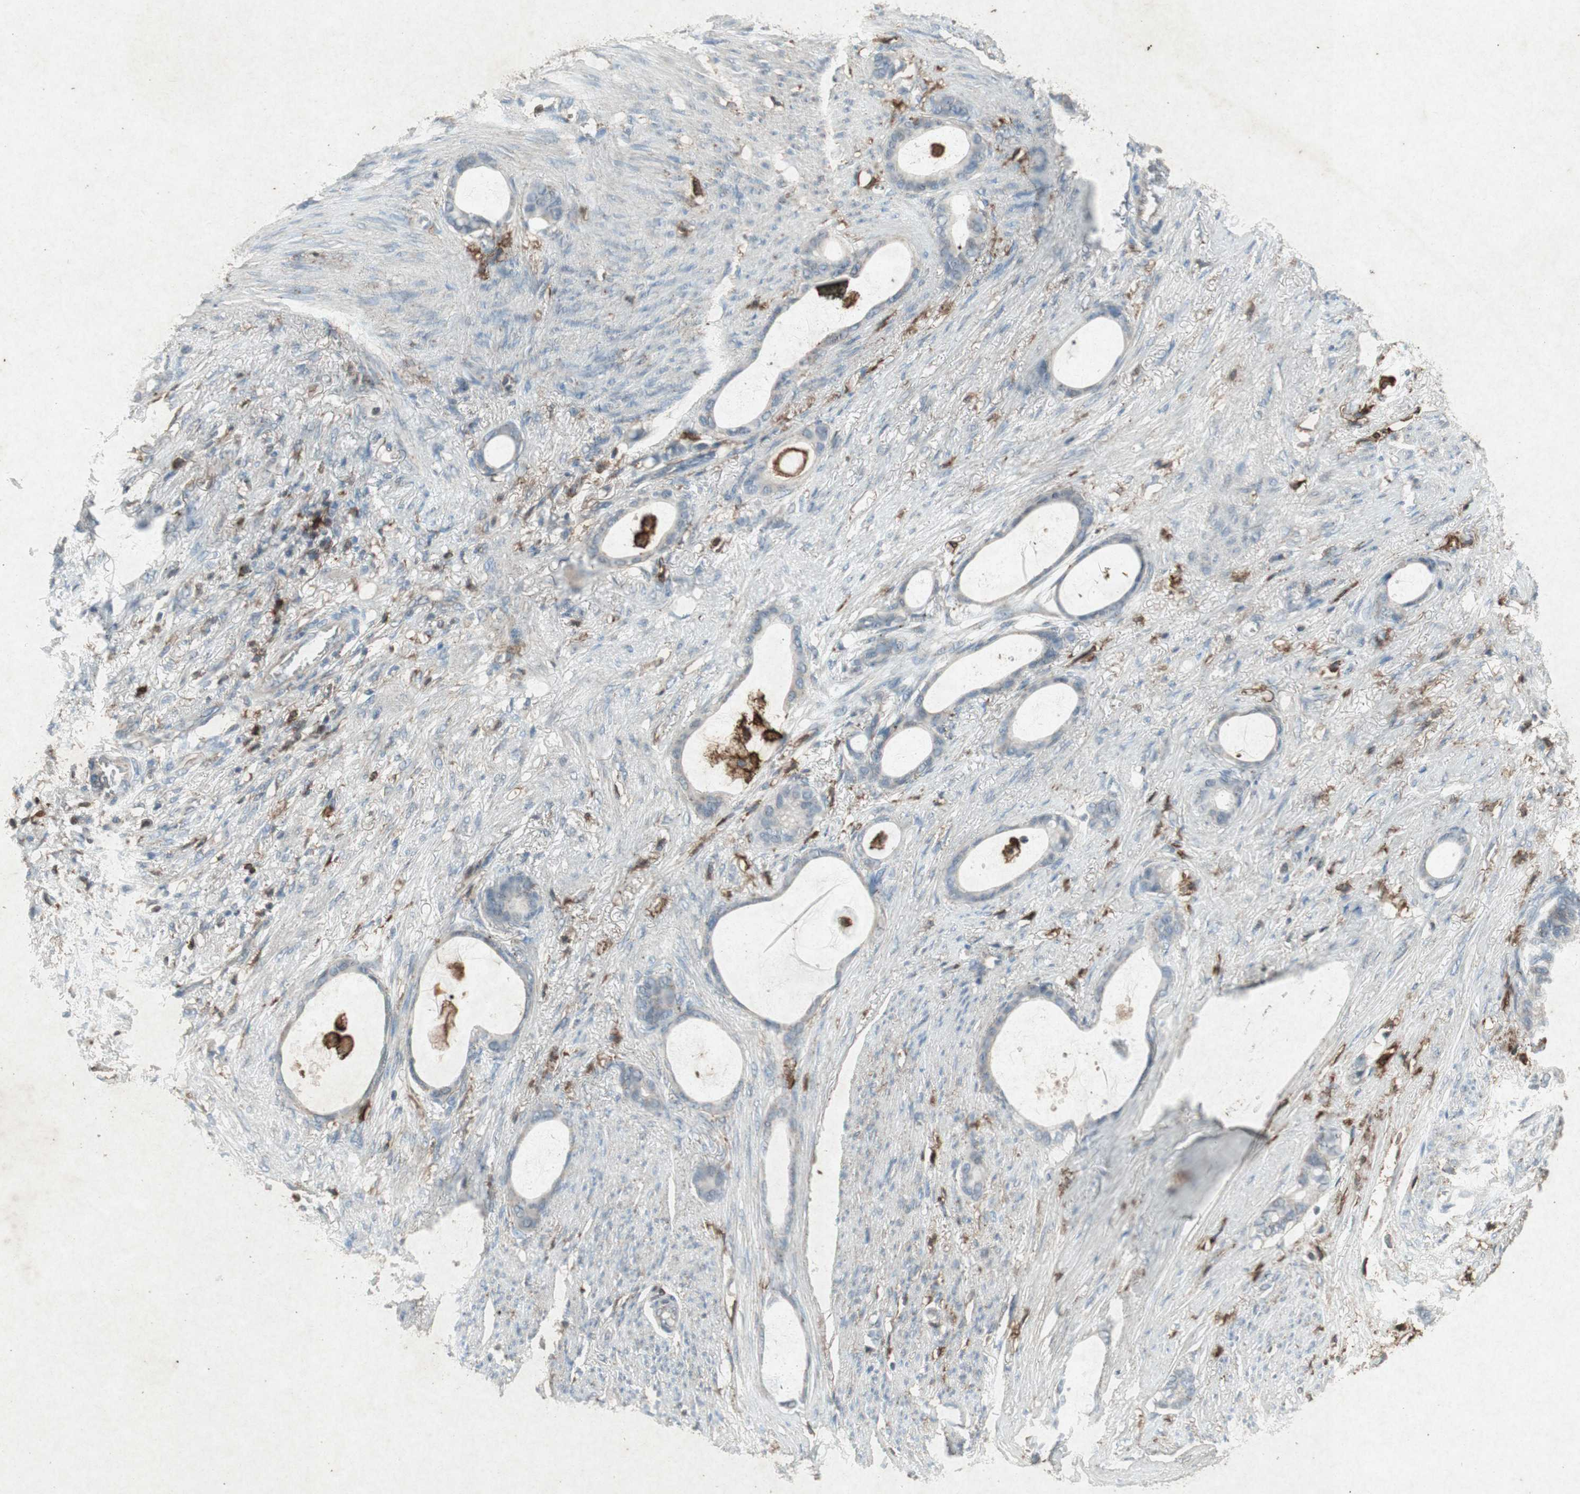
{"staining": {"intensity": "negative", "quantity": "none", "location": "none"}, "tissue": "stomach cancer", "cell_type": "Tumor cells", "image_type": "cancer", "snomed": [{"axis": "morphology", "description": "Adenocarcinoma, NOS"}, {"axis": "topography", "description": "Stomach"}], "caption": "Immunohistochemical staining of adenocarcinoma (stomach) displays no significant expression in tumor cells.", "gene": "TYROBP", "patient": {"sex": "female", "age": 75}}